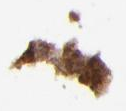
{"staining": {"intensity": "strong", "quantity": ">75%", "location": "cytoplasmic/membranous"}, "tissue": "lung cancer", "cell_type": "Tumor cells", "image_type": "cancer", "snomed": [{"axis": "morphology", "description": "Neoplasm, malignant, NOS"}, {"axis": "topography", "description": "Lung"}], "caption": "Immunohistochemical staining of human neoplasm (malignant) (lung) shows strong cytoplasmic/membranous protein expression in about >75% of tumor cells.", "gene": "HRAS", "patient": {"sex": "female", "age": 75}}